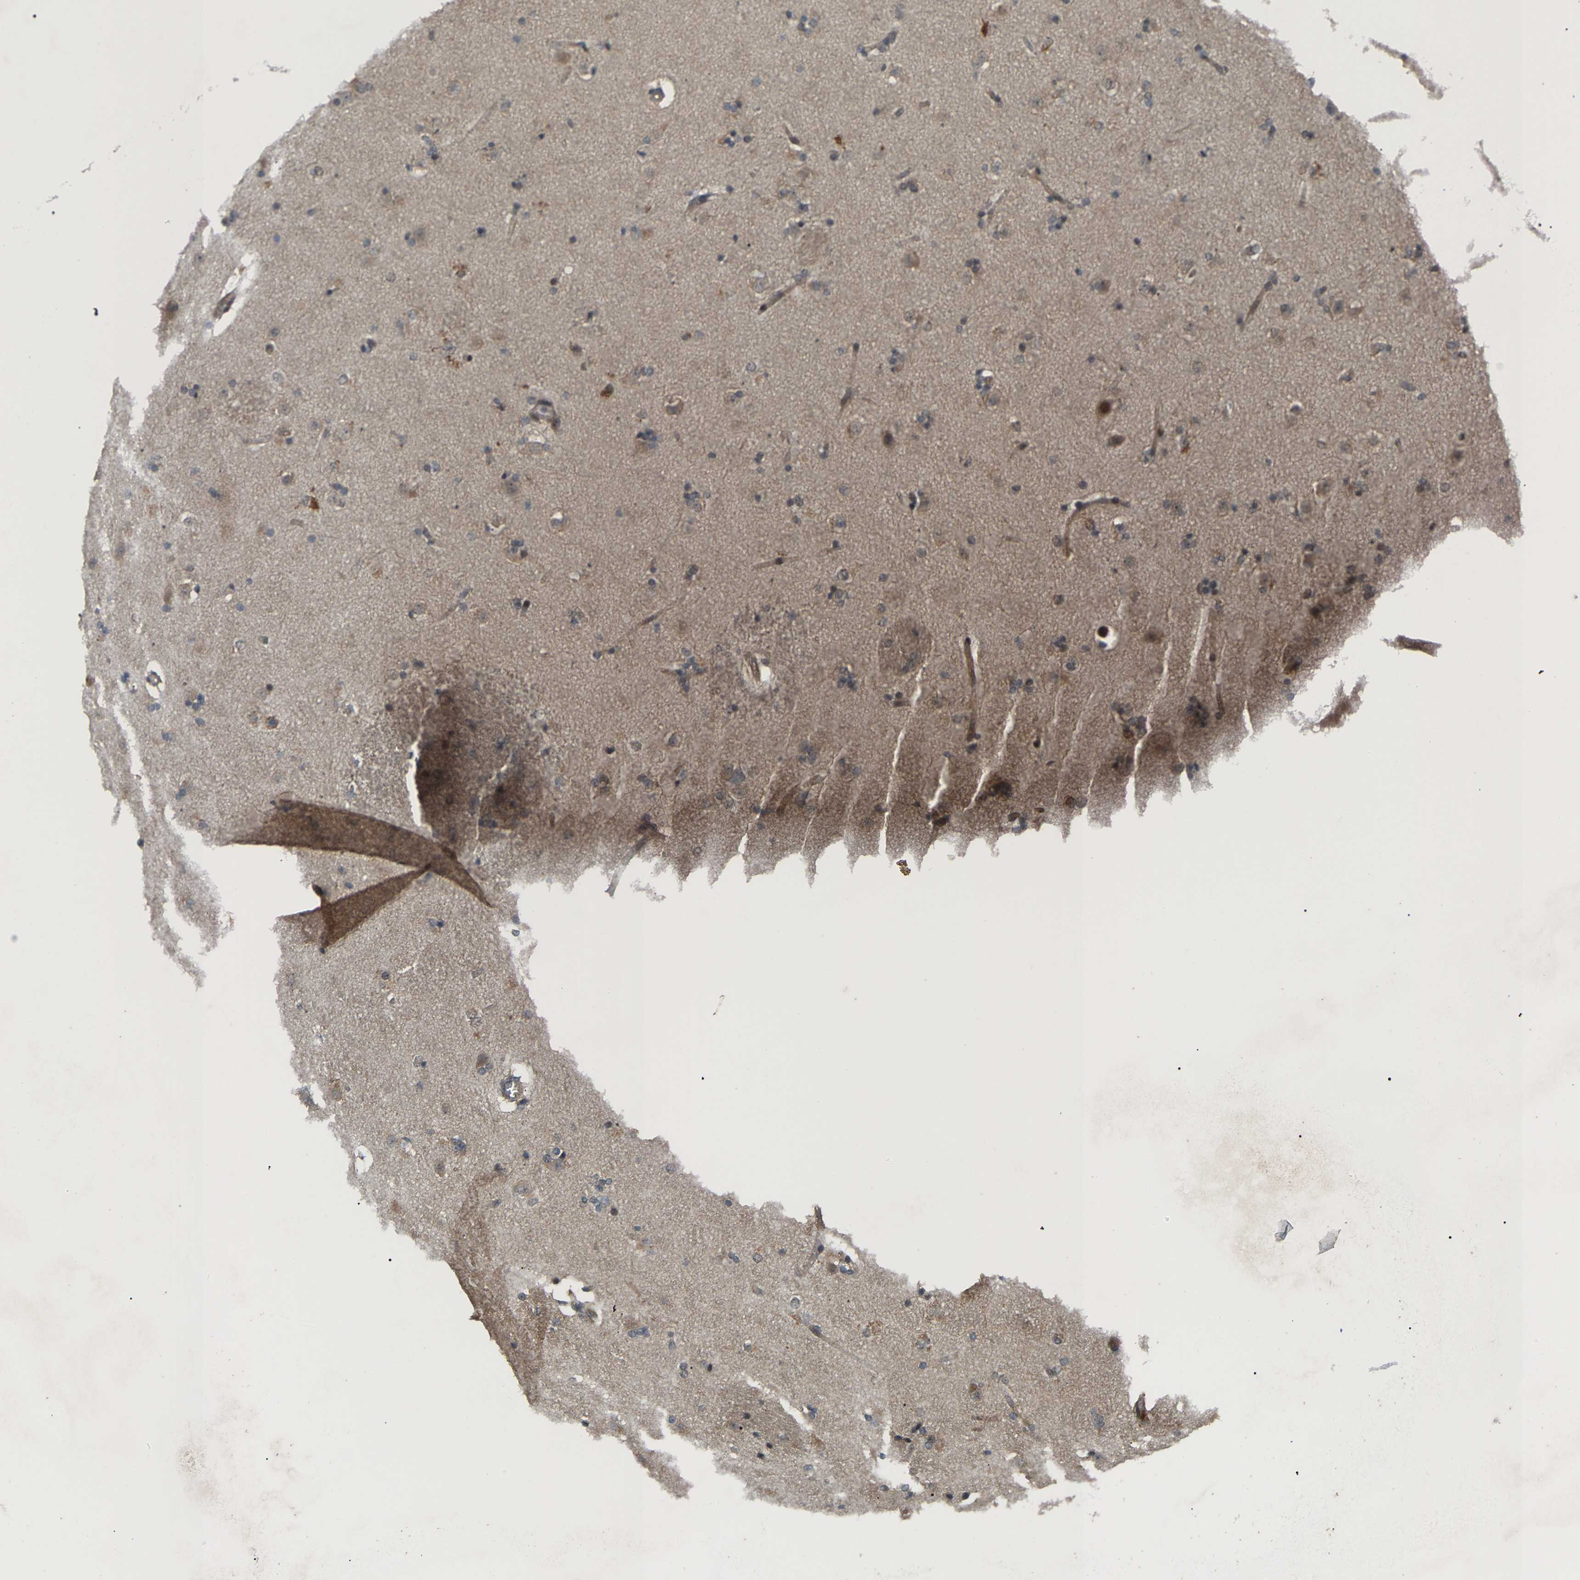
{"staining": {"intensity": "weak", "quantity": "25%-75%", "location": "cytoplasmic/membranous"}, "tissue": "caudate", "cell_type": "Glial cells", "image_type": "normal", "snomed": [{"axis": "morphology", "description": "Normal tissue, NOS"}, {"axis": "topography", "description": "Lateral ventricle wall"}], "caption": "DAB (3,3'-diaminobenzidine) immunohistochemical staining of benign human caudate displays weak cytoplasmic/membranous protein expression in about 25%-75% of glial cells.", "gene": "CROT", "patient": {"sex": "female", "age": 19}}